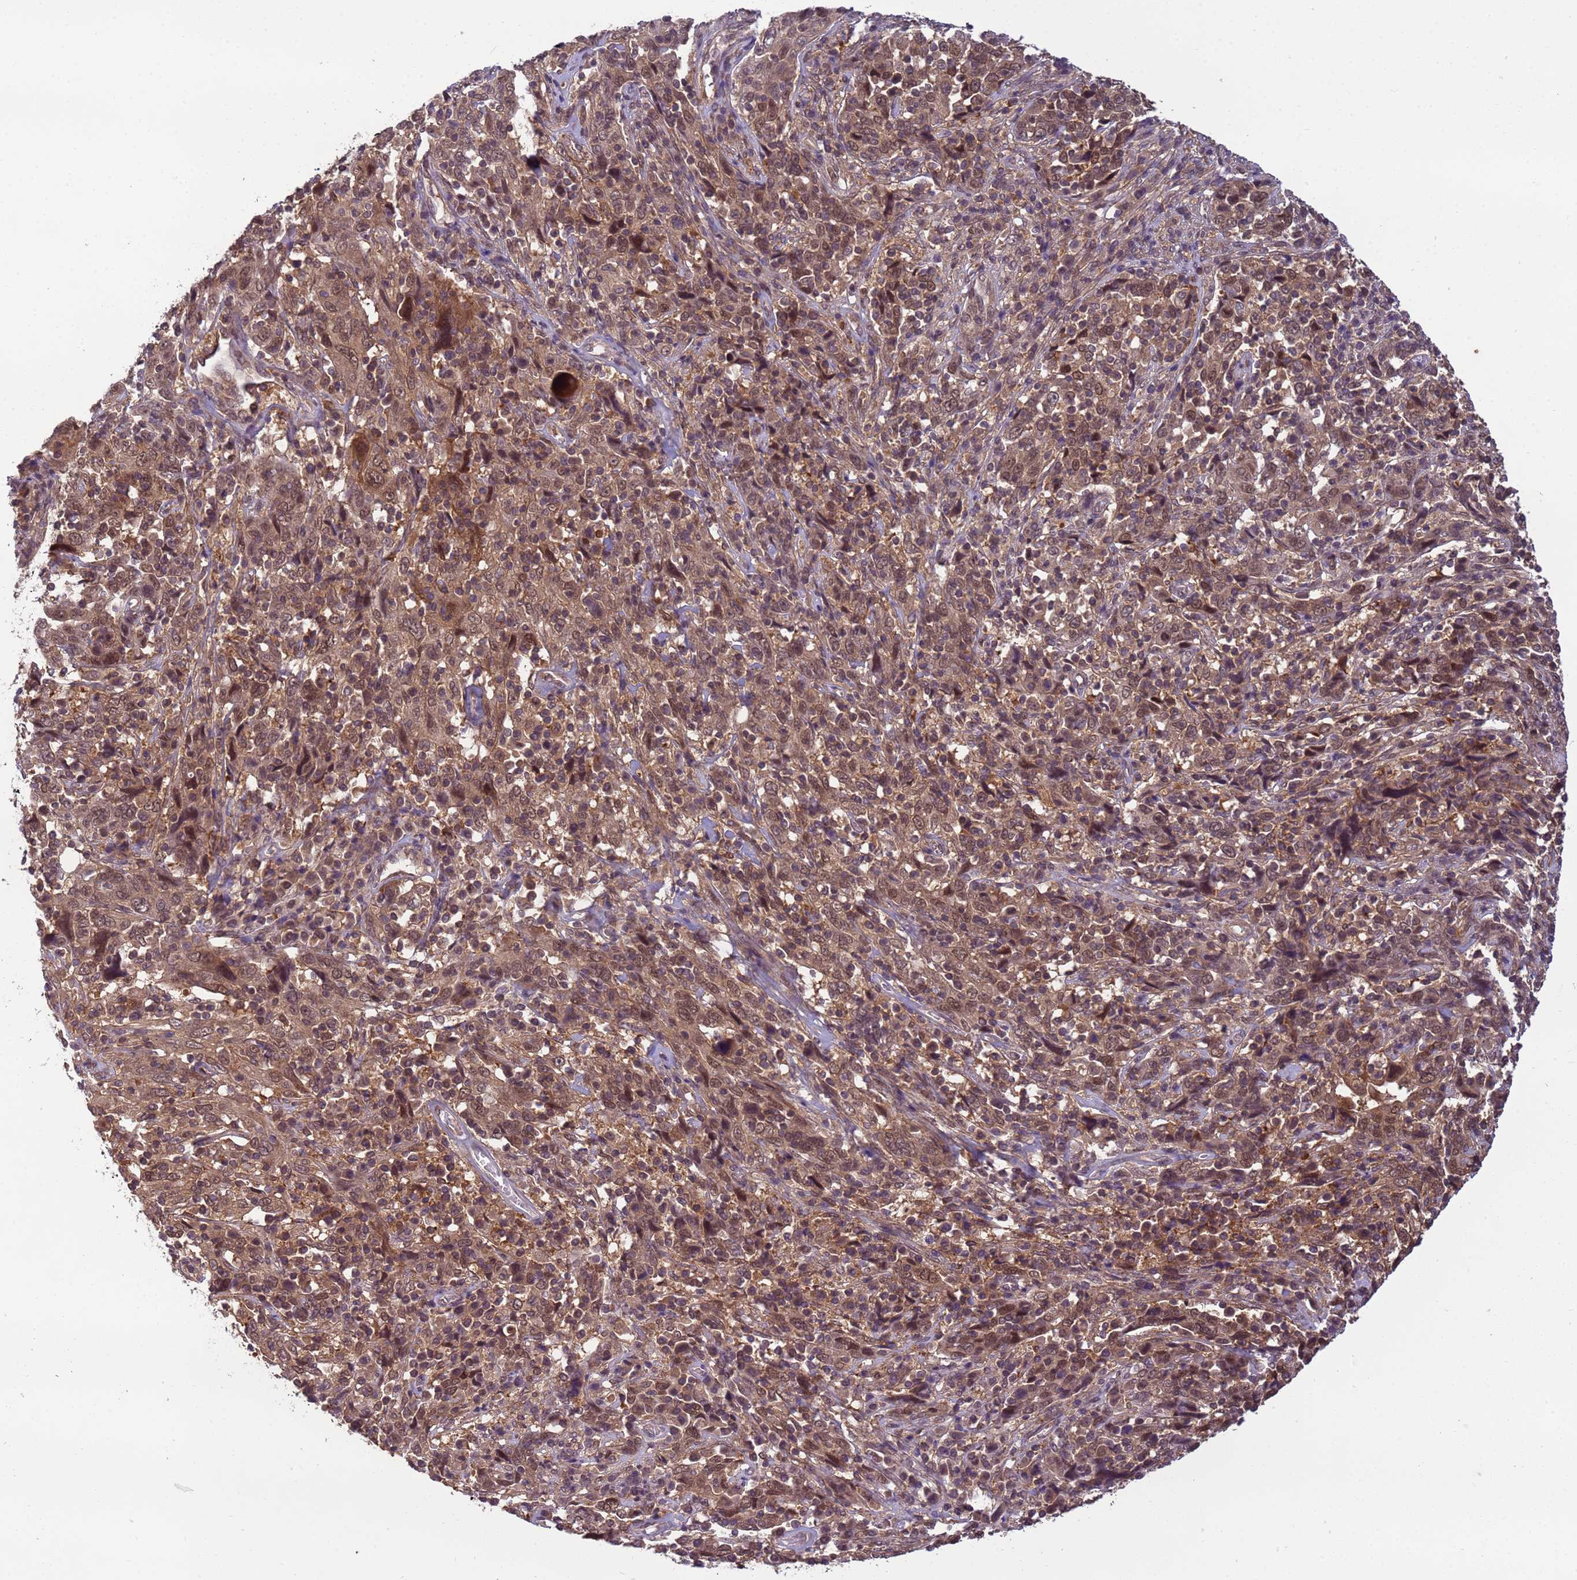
{"staining": {"intensity": "moderate", "quantity": ">75%", "location": "cytoplasmic/membranous,nuclear"}, "tissue": "cervical cancer", "cell_type": "Tumor cells", "image_type": "cancer", "snomed": [{"axis": "morphology", "description": "Squamous cell carcinoma, NOS"}, {"axis": "topography", "description": "Cervix"}], "caption": "A medium amount of moderate cytoplasmic/membranous and nuclear expression is appreciated in approximately >75% of tumor cells in cervical squamous cell carcinoma tissue.", "gene": "NPEPPS", "patient": {"sex": "female", "age": 46}}